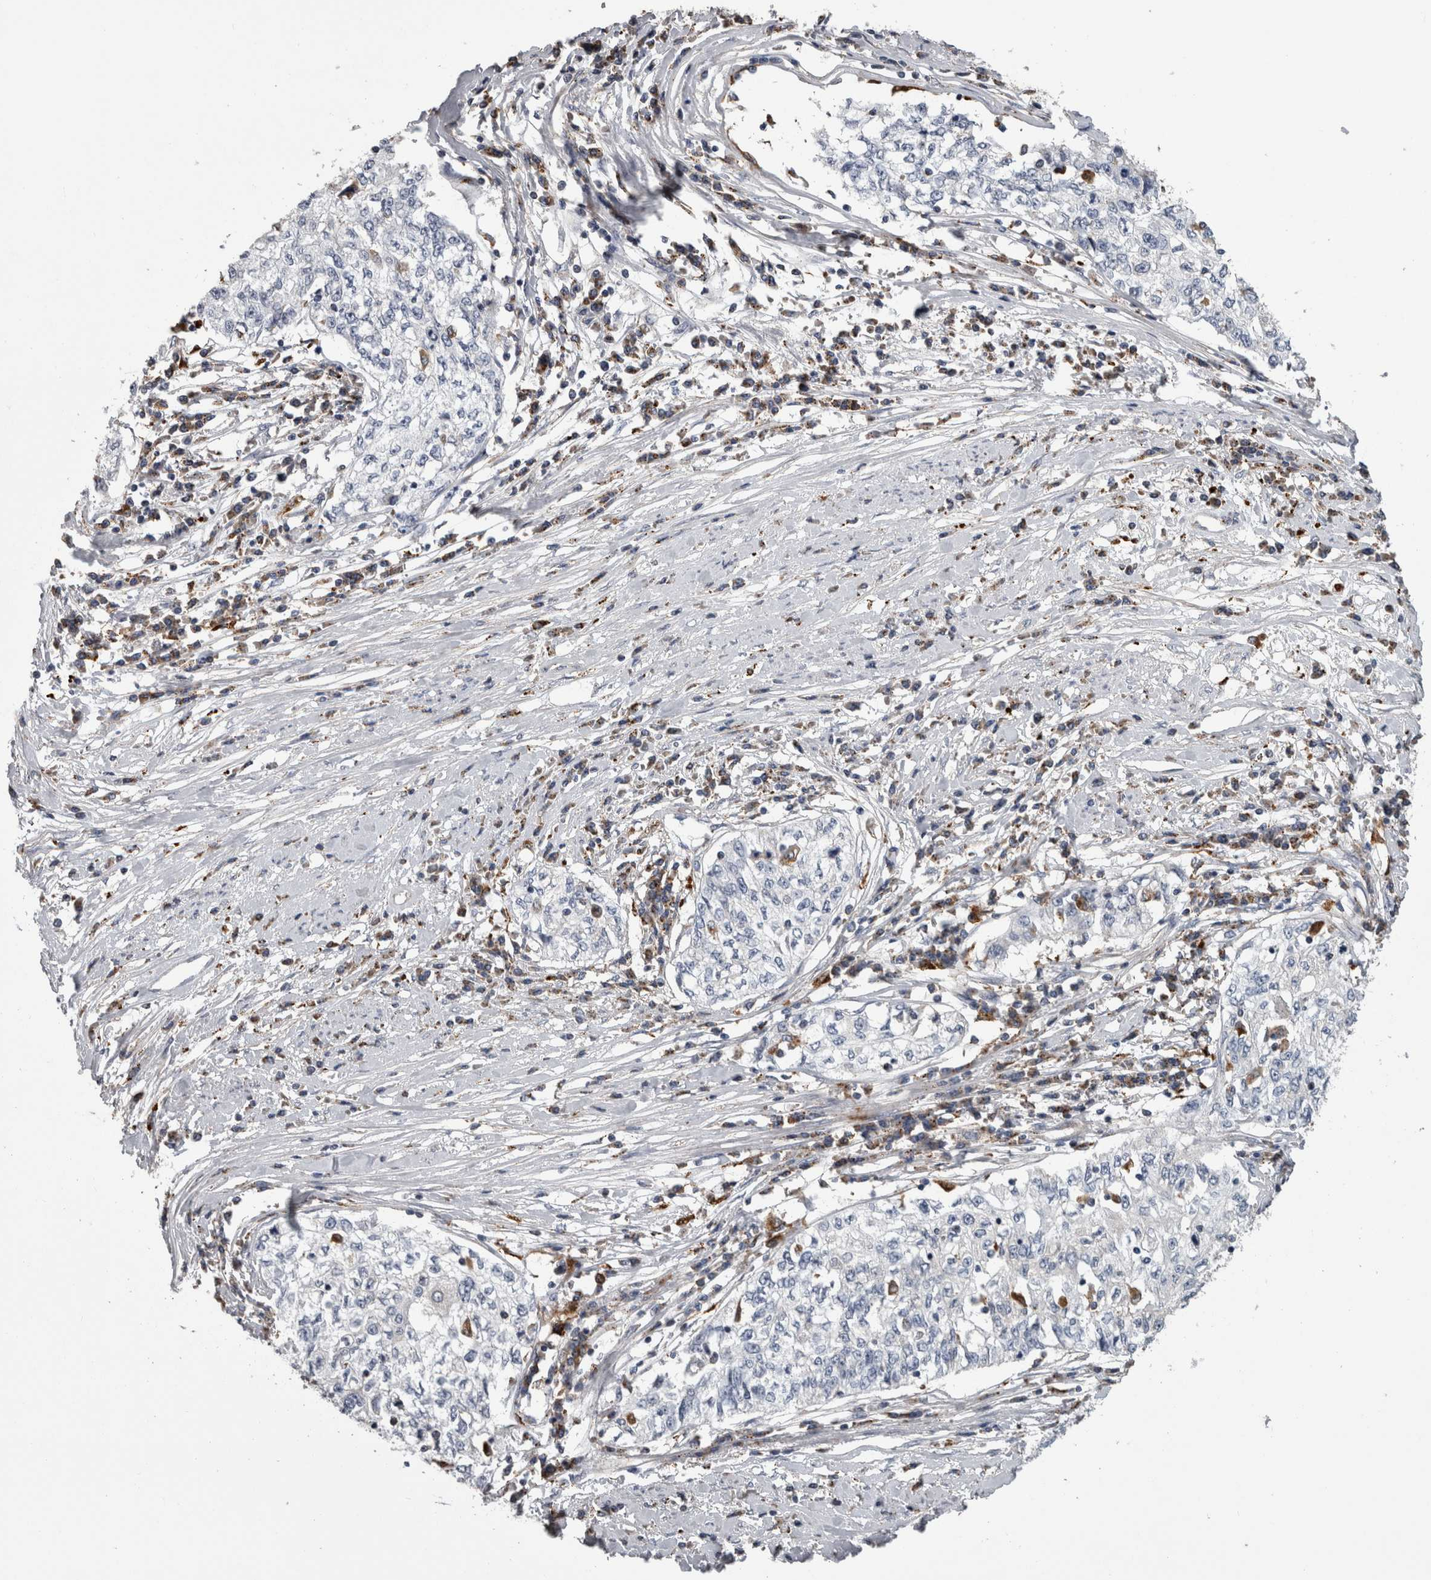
{"staining": {"intensity": "negative", "quantity": "none", "location": "none"}, "tissue": "cervical cancer", "cell_type": "Tumor cells", "image_type": "cancer", "snomed": [{"axis": "morphology", "description": "Squamous cell carcinoma, NOS"}, {"axis": "topography", "description": "Cervix"}], "caption": "Immunohistochemistry micrograph of human cervical cancer (squamous cell carcinoma) stained for a protein (brown), which reveals no expression in tumor cells.", "gene": "DPP7", "patient": {"sex": "female", "age": 57}}